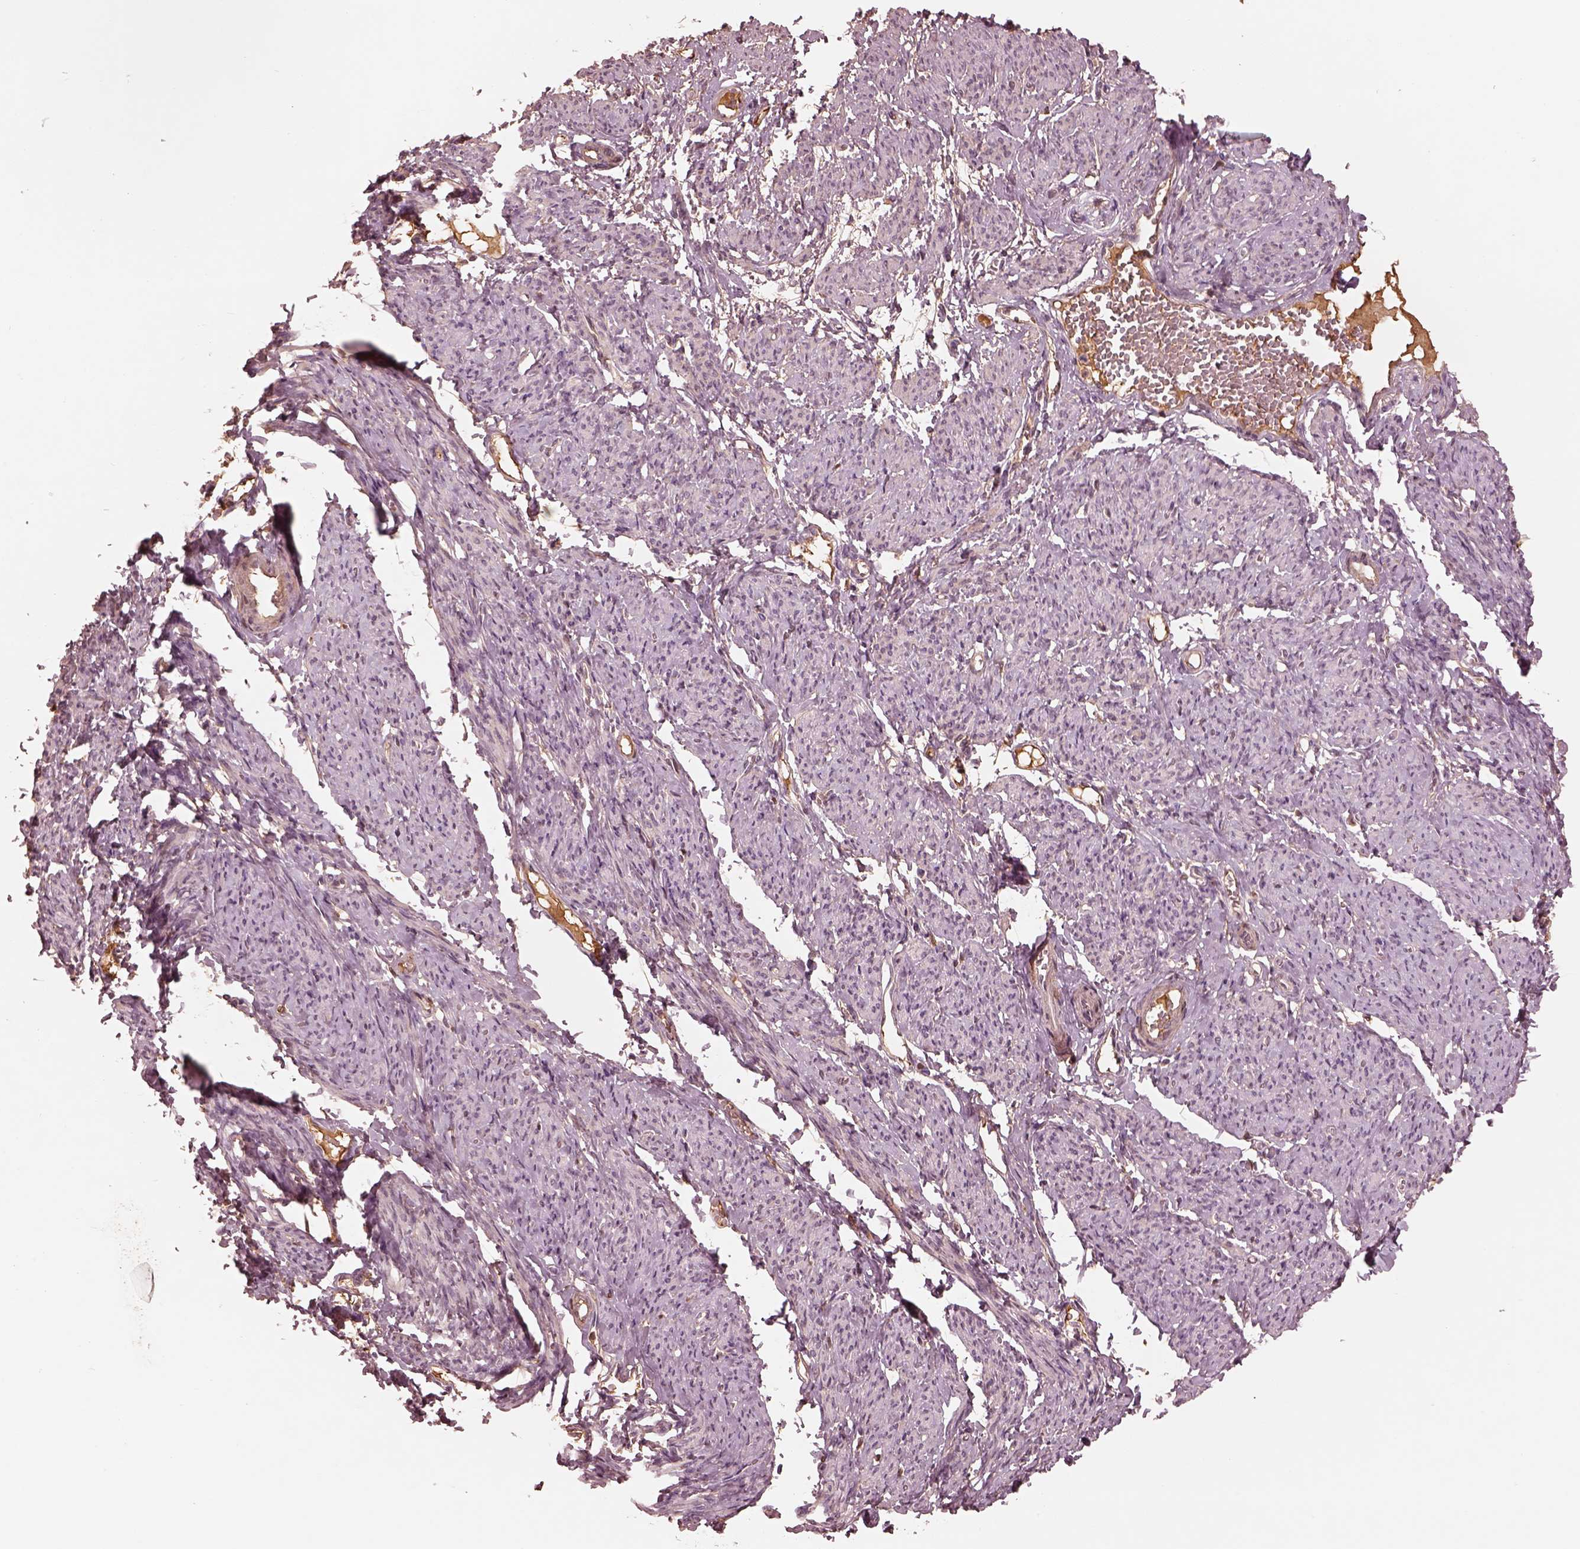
{"staining": {"intensity": "weak", "quantity": "<25%", "location": "cytoplasmic/membranous"}, "tissue": "smooth muscle", "cell_type": "Smooth muscle cells", "image_type": "normal", "snomed": [{"axis": "morphology", "description": "Normal tissue, NOS"}, {"axis": "topography", "description": "Smooth muscle"}], "caption": "Photomicrograph shows no protein positivity in smooth muscle cells of normal smooth muscle. (Immunohistochemistry, brightfield microscopy, high magnification).", "gene": "TF", "patient": {"sex": "female", "age": 65}}